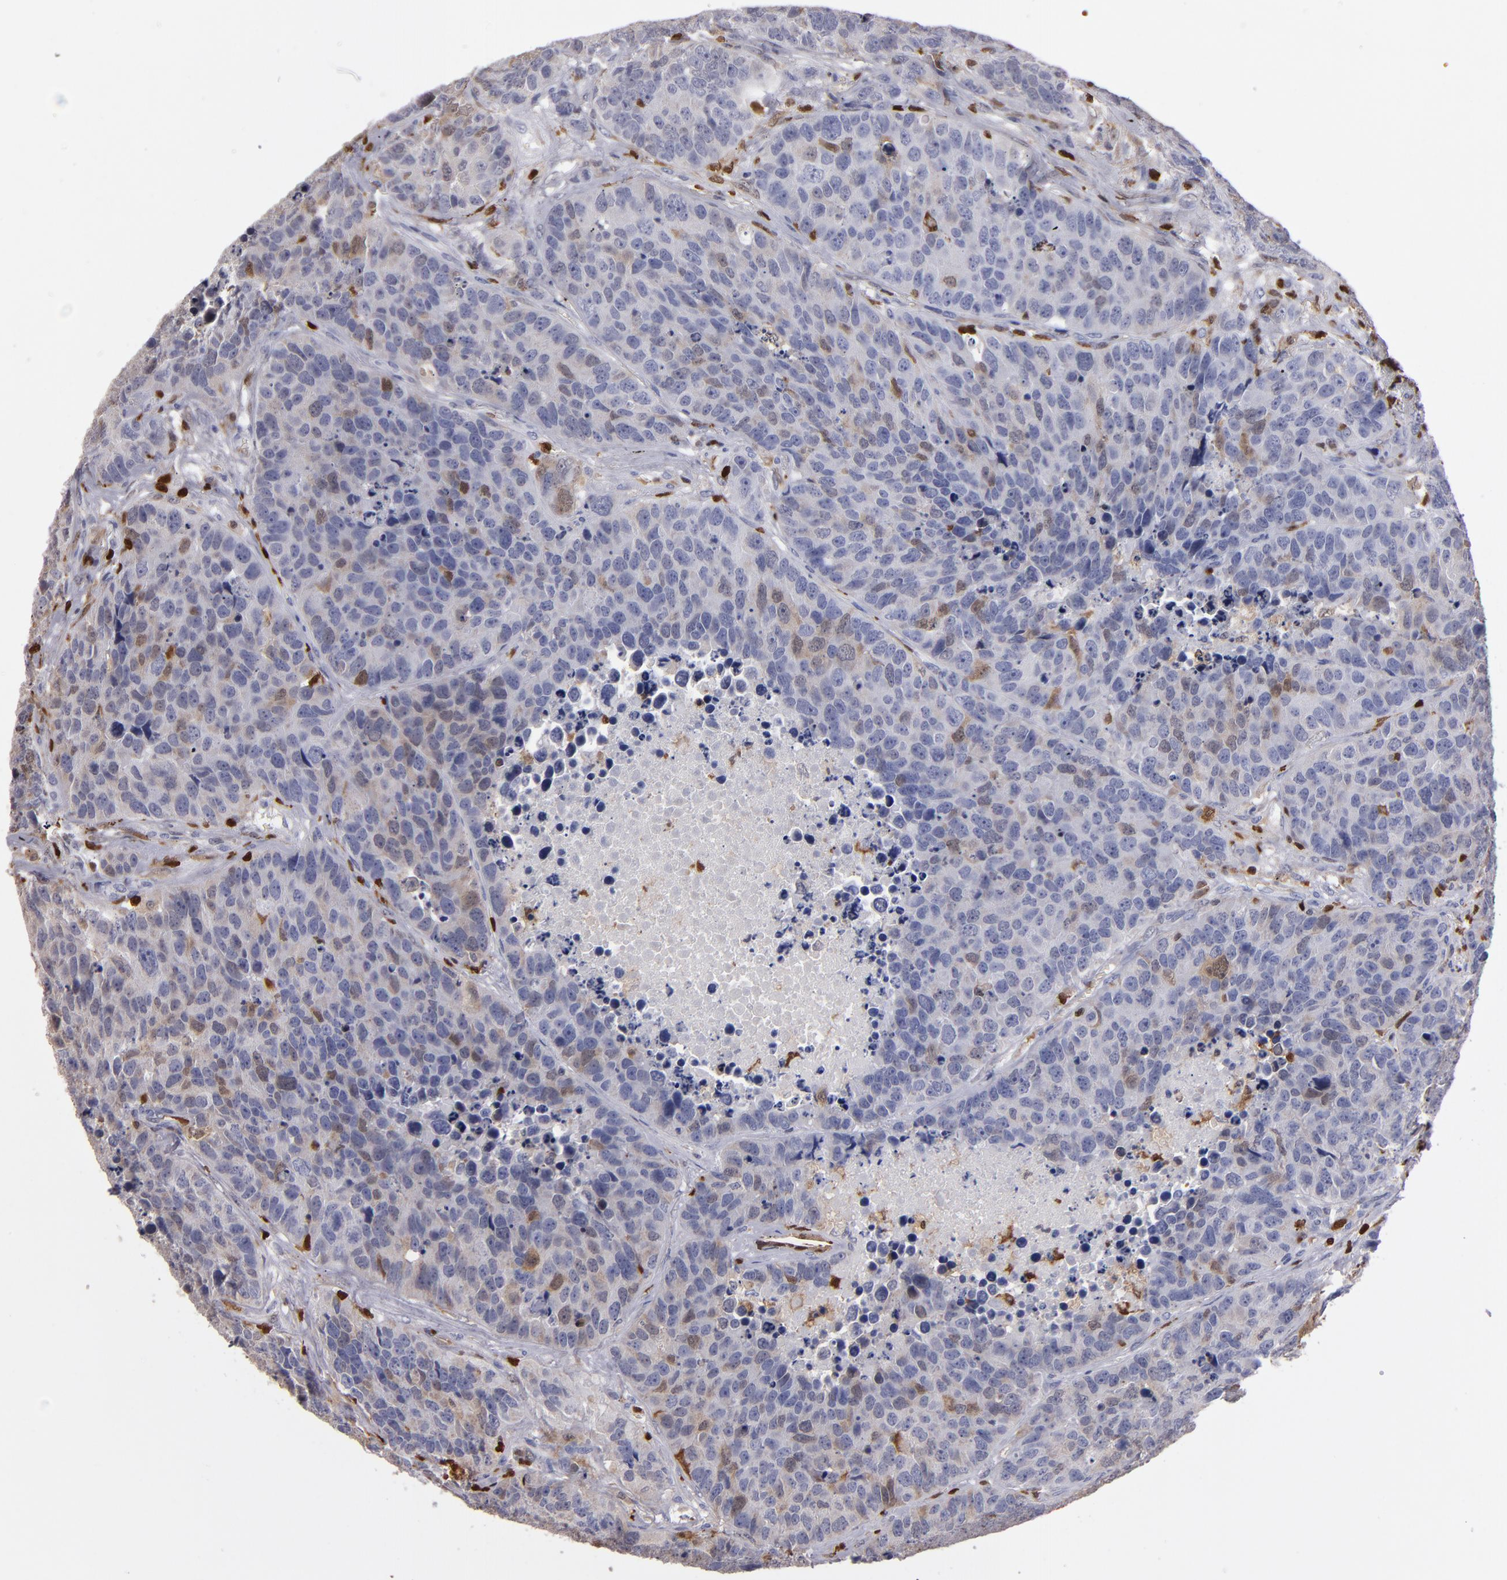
{"staining": {"intensity": "weak", "quantity": "<25%", "location": "cytoplasmic/membranous,nuclear"}, "tissue": "carcinoid", "cell_type": "Tumor cells", "image_type": "cancer", "snomed": [{"axis": "morphology", "description": "Carcinoid, malignant, NOS"}, {"axis": "topography", "description": "Lung"}], "caption": "The histopathology image exhibits no significant staining in tumor cells of carcinoid.", "gene": "S100A4", "patient": {"sex": "male", "age": 60}}